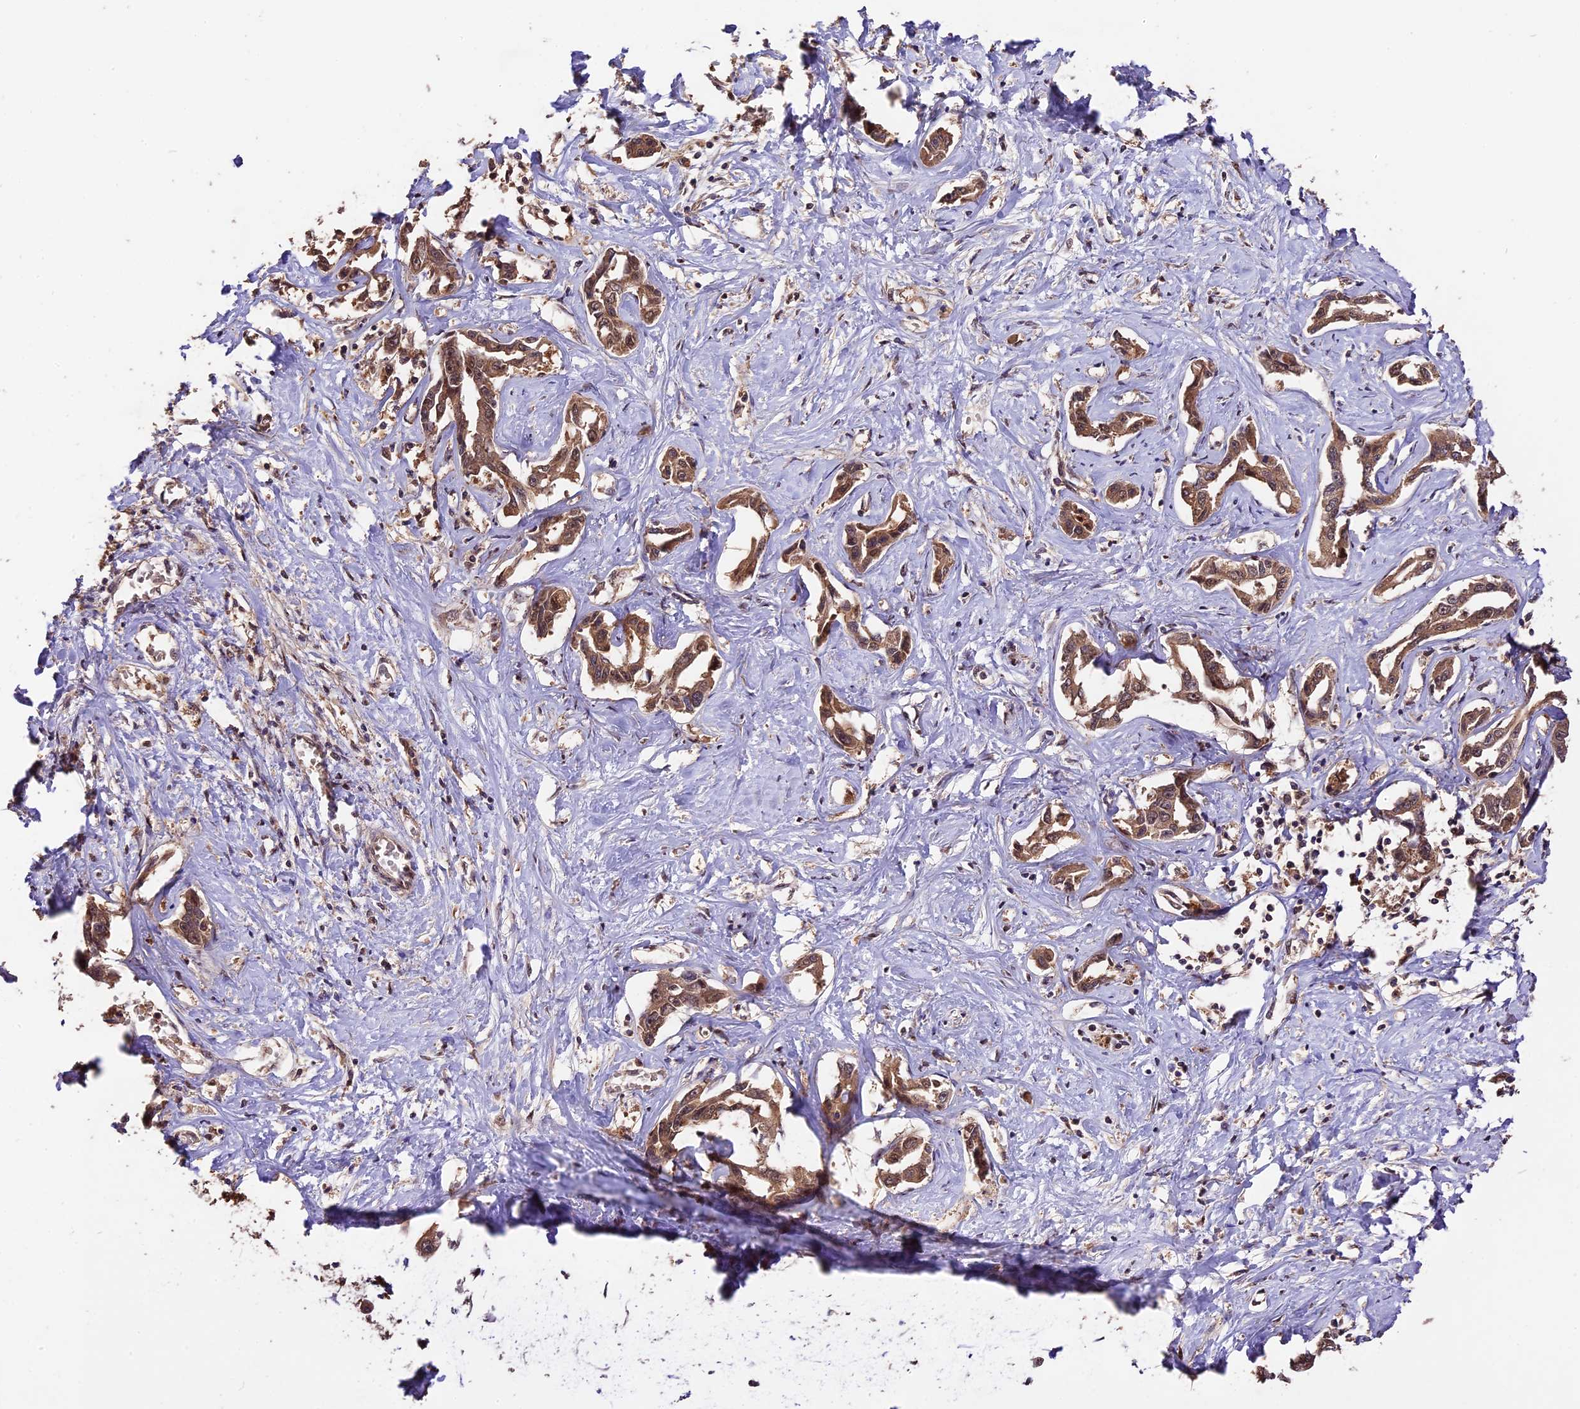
{"staining": {"intensity": "moderate", "quantity": ">75%", "location": "cytoplasmic/membranous,nuclear"}, "tissue": "liver cancer", "cell_type": "Tumor cells", "image_type": "cancer", "snomed": [{"axis": "morphology", "description": "Cholangiocarcinoma"}, {"axis": "topography", "description": "Liver"}], "caption": "About >75% of tumor cells in human cholangiocarcinoma (liver) exhibit moderate cytoplasmic/membranous and nuclear protein positivity as visualized by brown immunohistochemical staining.", "gene": "TRMT1", "patient": {"sex": "male", "age": 59}}